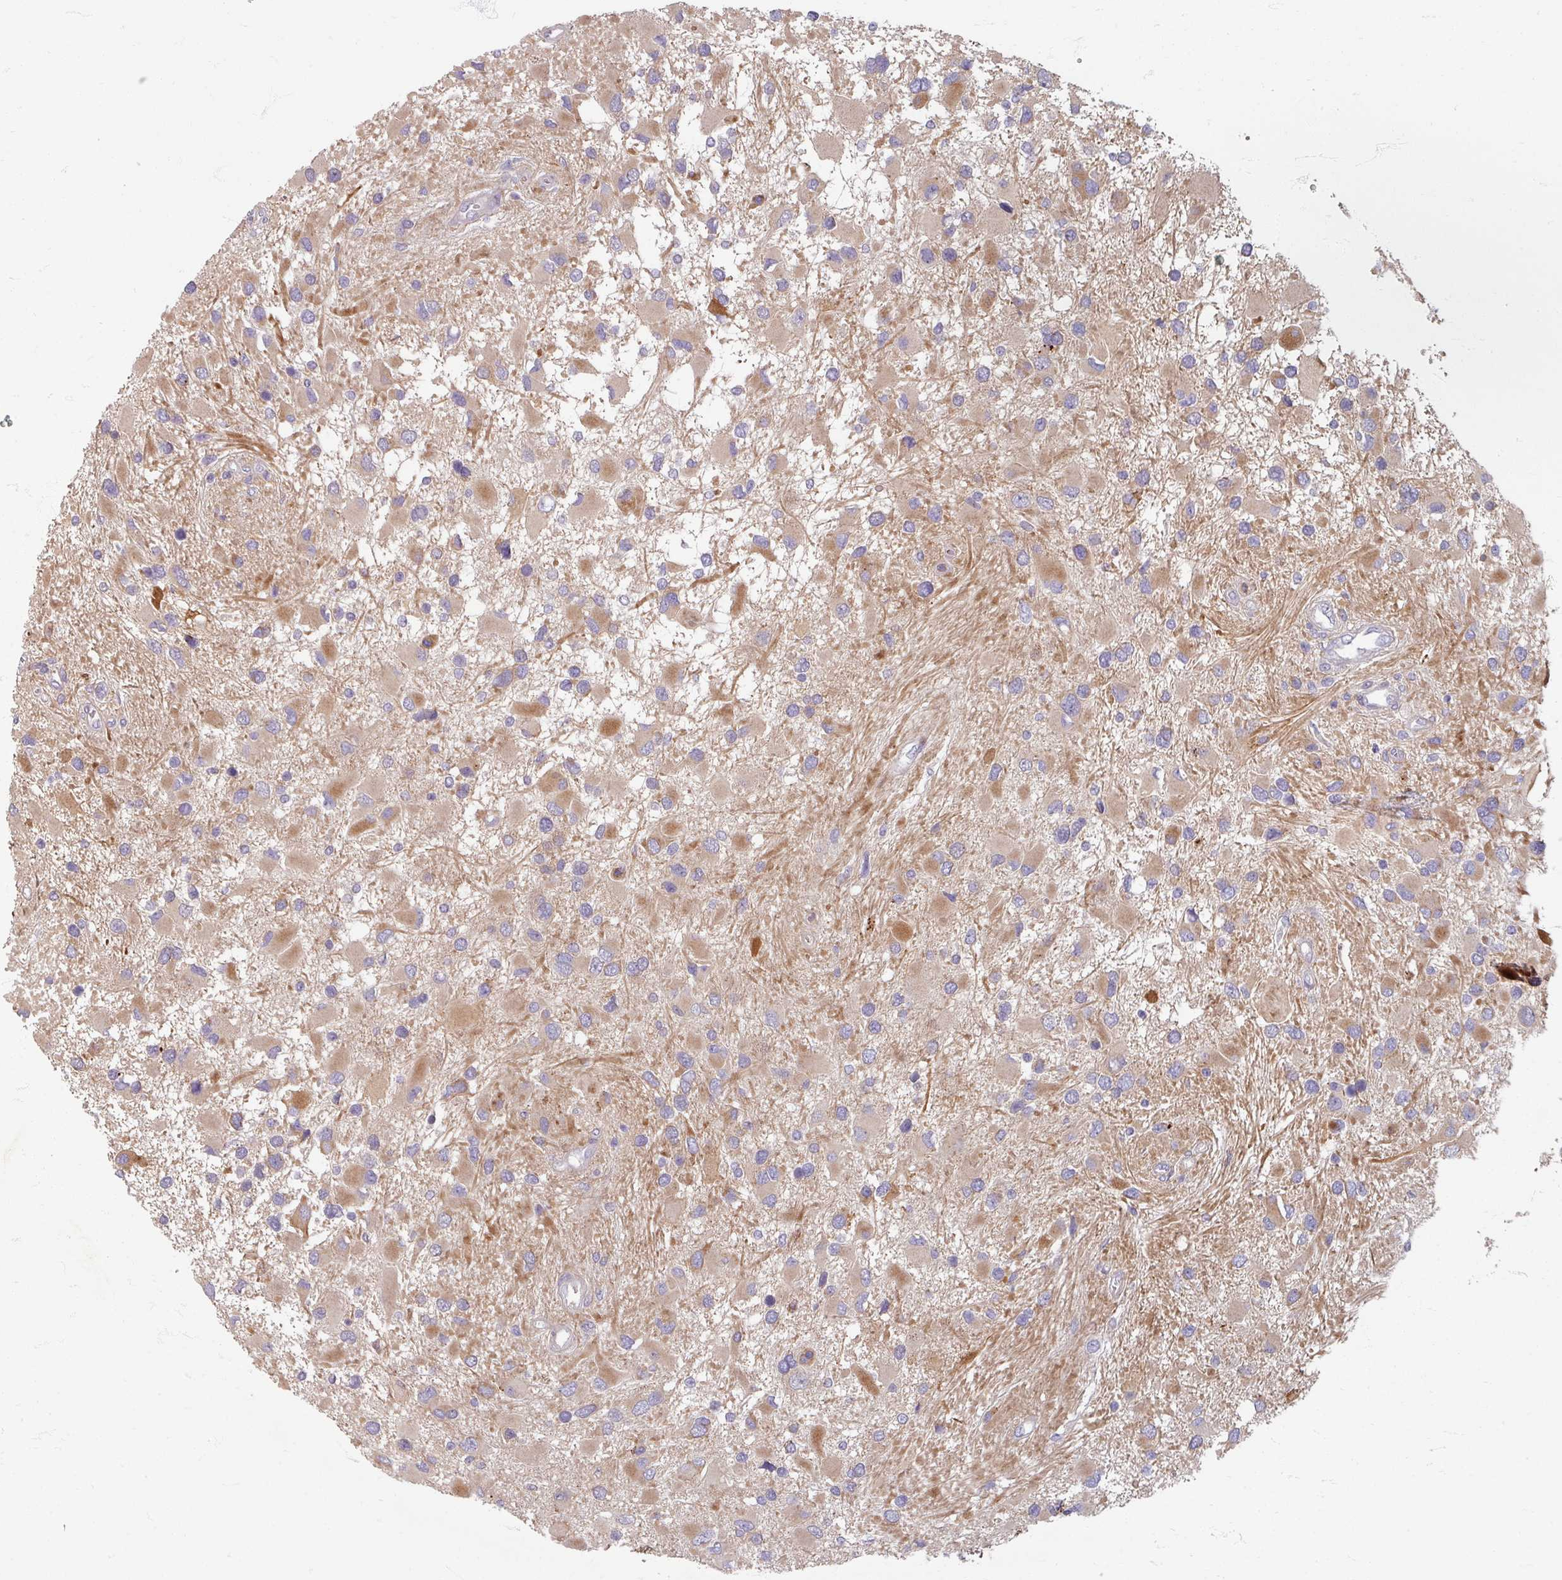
{"staining": {"intensity": "moderate", "quantity": "<25%", "location": "cytoplasmic/membranous"}, "tissue": "glioma", "cell_type": "Tumor cells", "image_type": "cancer", "snomed": [{"axis": "morphology", "description": "Glioma, malignant, High grade"}, {"axis": "topography", "description": "Brain"}], "caption": "This photomicrograph reveals glioma stained with immunohistochemistry (IHC) to label a protein in brown. The cytoplasmic/membranous of tumor cells show moderate positivity for the protein. Nuclei are counter-stained blue.", "gene": "GABARAPL1", "patient": {"sex": "male", "age": 53}}